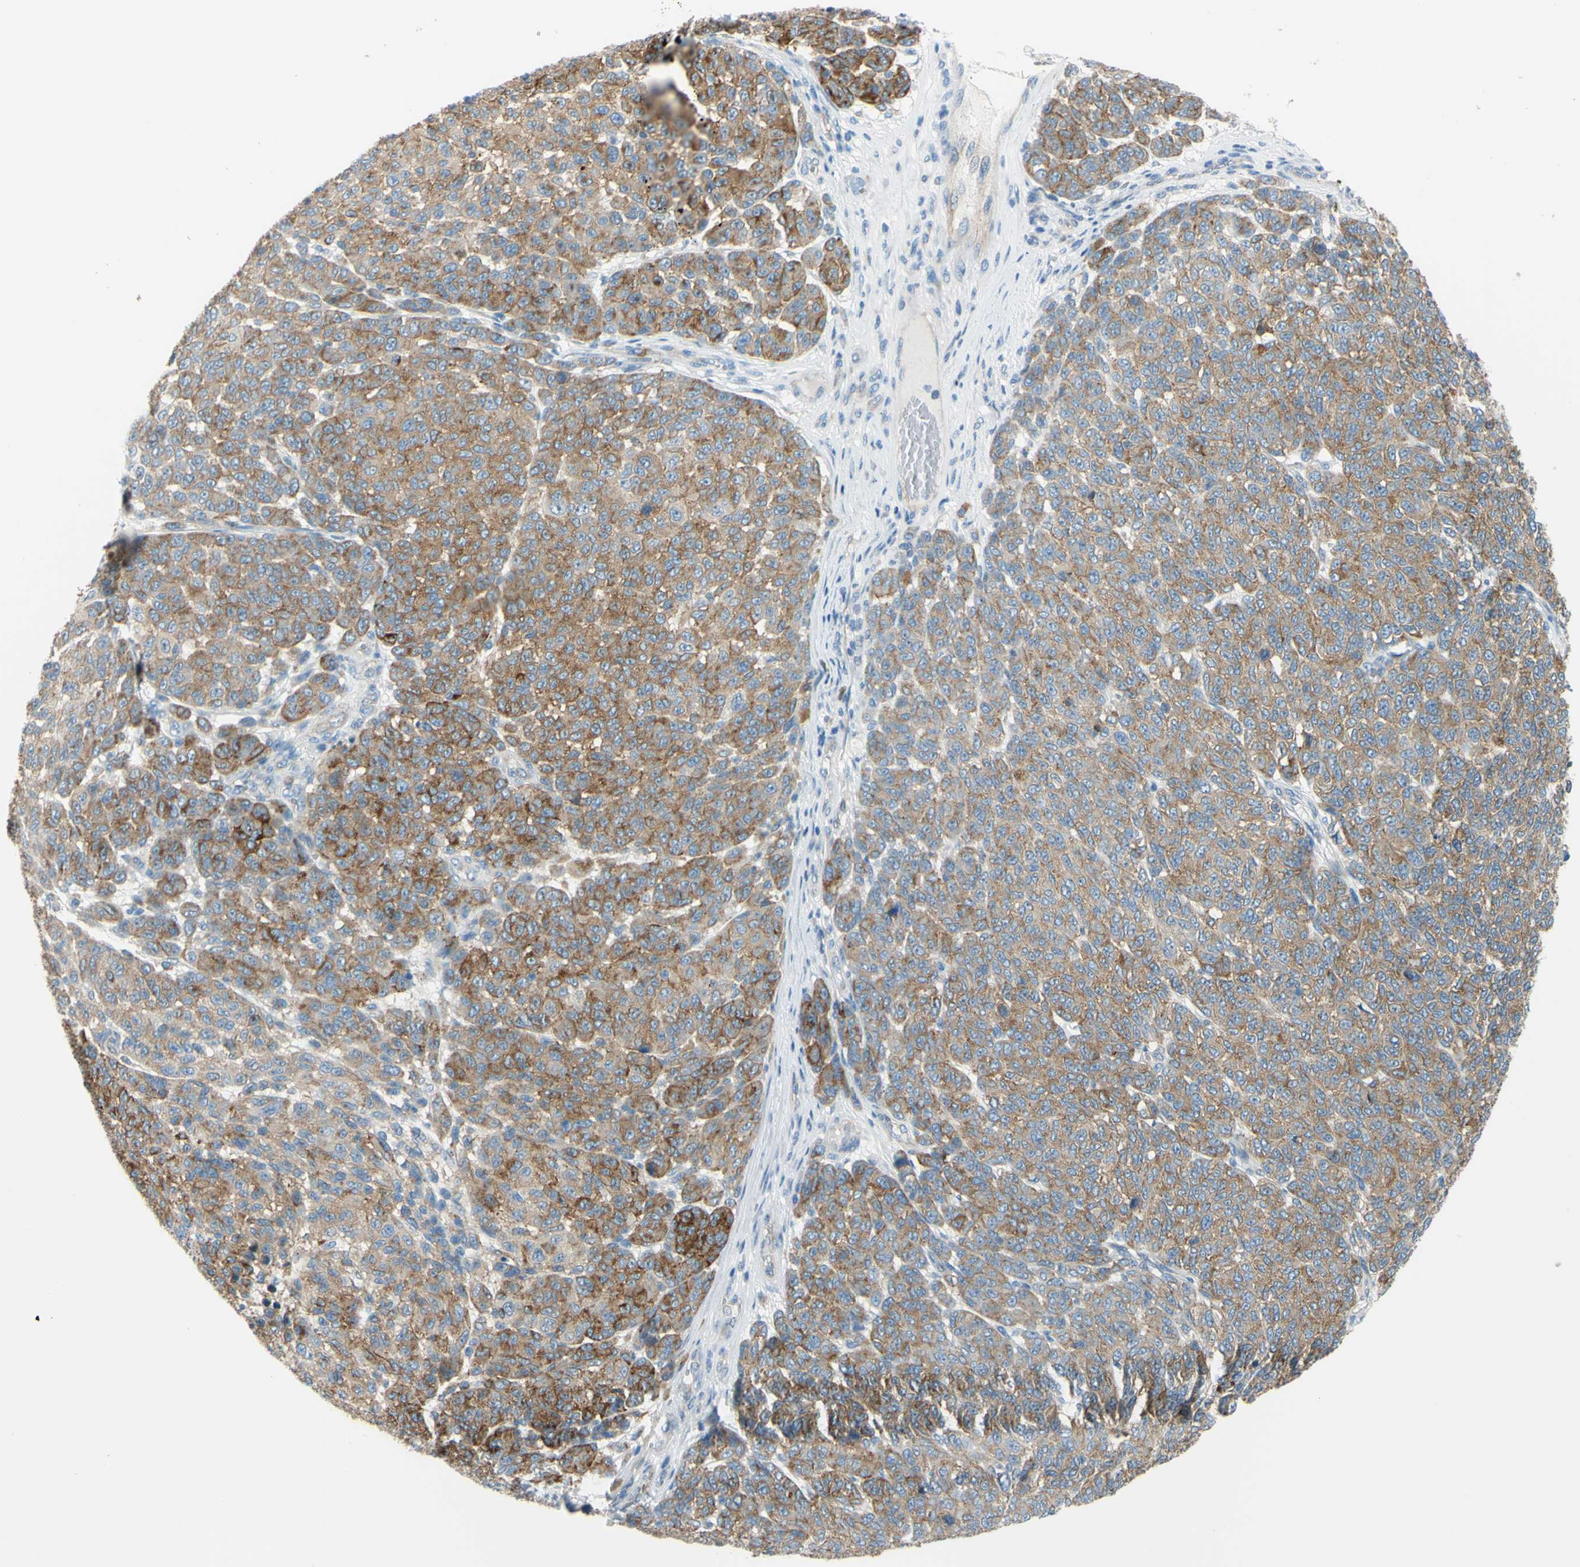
{"staining": {"intensity": "moderate", "quantity": ">75%", "location": "cytoplasmic/membranous"}, "tissue": "melanoma", "cell_type": "Tumor cells", "image_type": "cancer", "snomed": [{"axis": "morphology", "description": "Malignant melanoma, NOS"}, {"axis": "topography", "description": "Skin"}], "caption": "This is a micrograph of immunohistochemistry (IHC) staining of malignant melanoma, which shows moderate expression in the cytoplasmic/membranous of tumor cells.", "gene": "FRMD4B", "patient": {"sex": "male", "age": 59}}